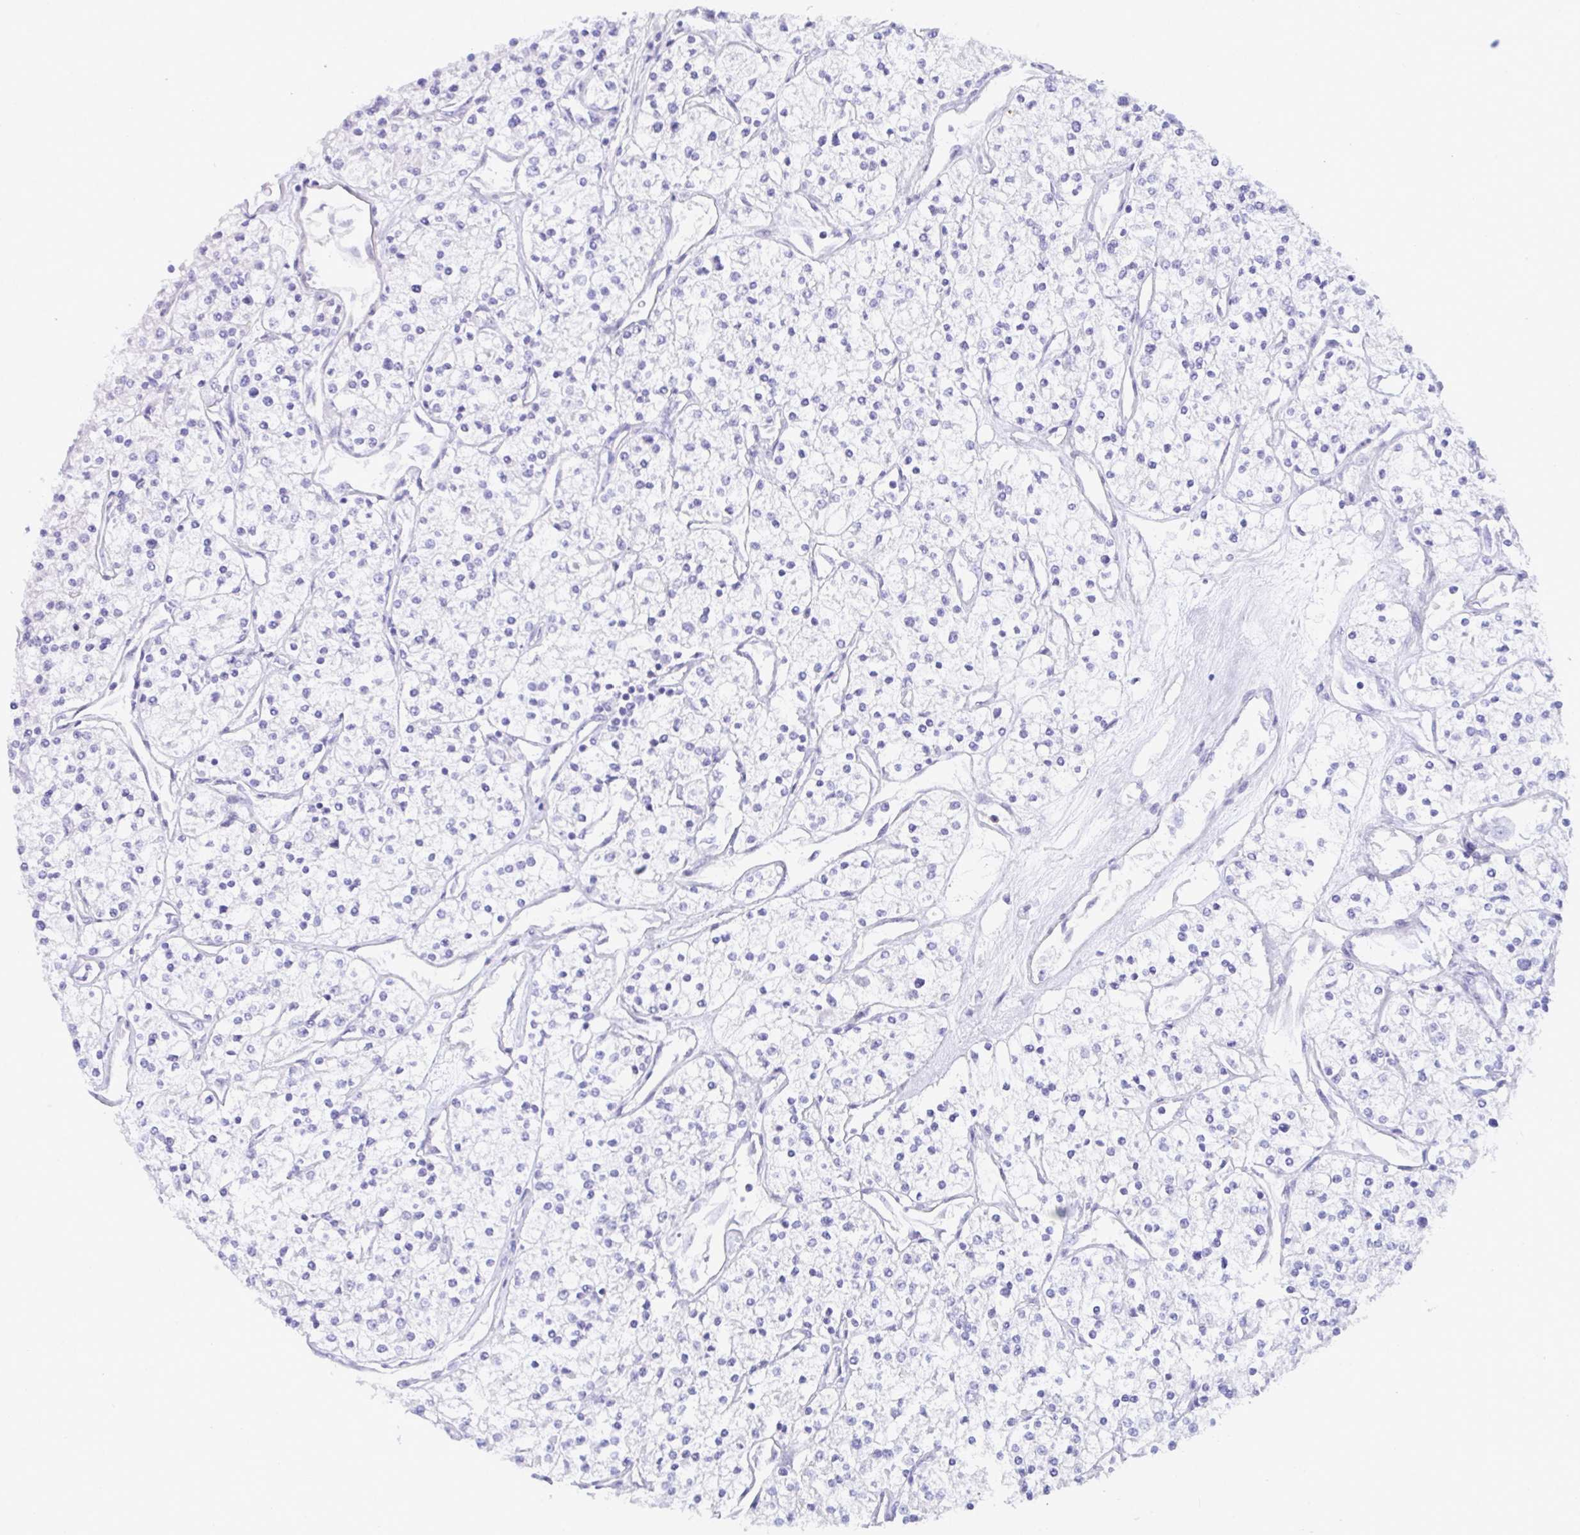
{"staining": {"intensity": "negative", "quantity": "none", "location": "none"}, "tissue": "renal cancer", "cell_type": "Tumor cells", "image_type": "cancer", "snomed": [{"axis": "morphology", "description": "Adenocarcinoma, NOS"}, {"axis": "topography", "description": "Kidney"}], "caption": "The photomicrograph demonstrates no significant staining in tumor cells of renal cancer (adenocarcinoma).", "gene": "CEP170B", "patient": {"sex": "male", "age": 80}}